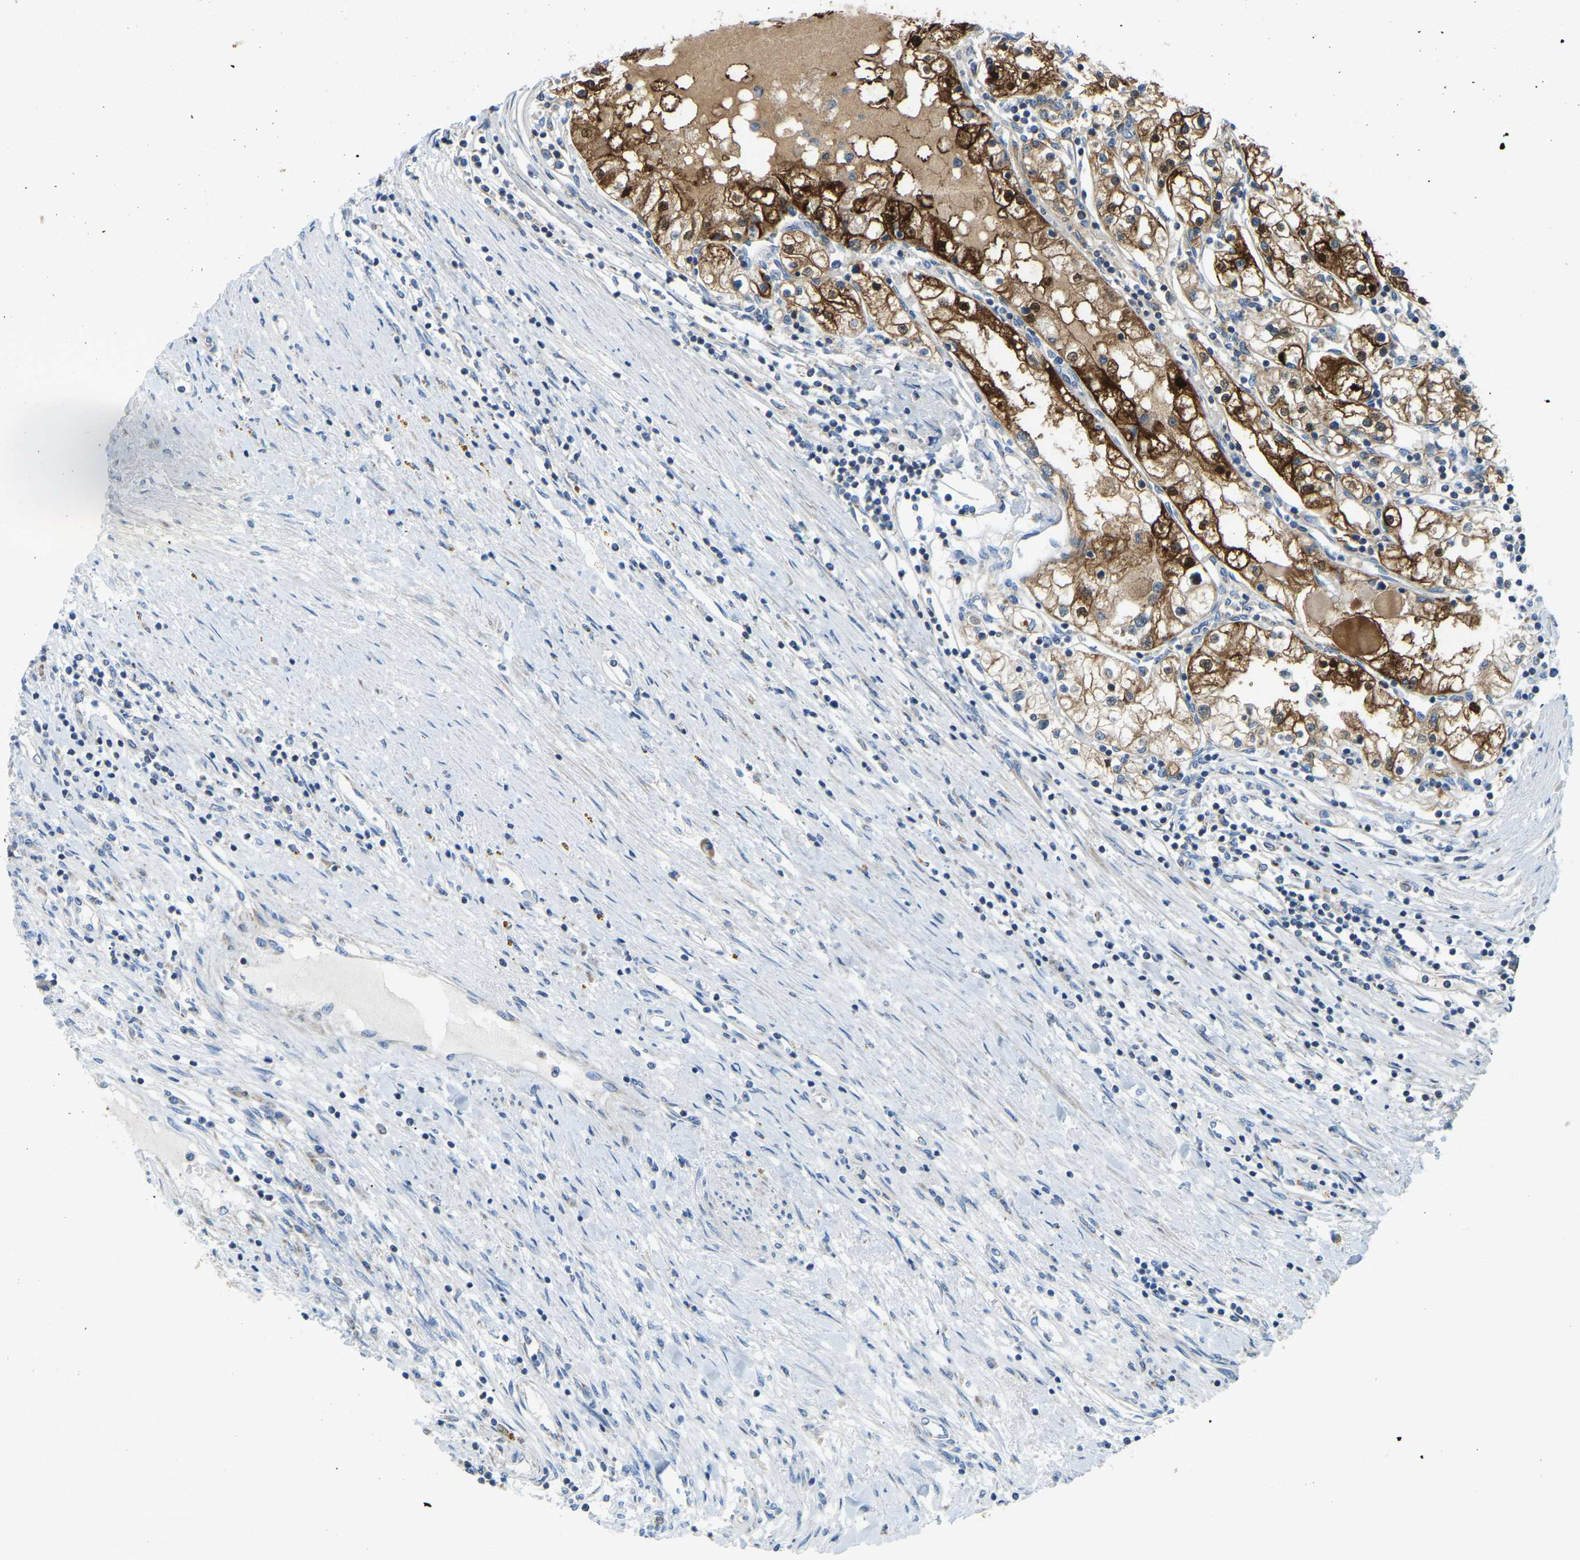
{"staining": {"intensity": "strong", "quantity": "25%-75%", "location": "cytoplasmic/membranous,nuclear"}, "tissue": "renal cancer", "cell_type": "Tumor cells", "image_type": "cancer", "snomed": [{"axis": "morphology", "description": "Adenocarcinoma, NOS"}, {"axis": "topography", "description": "Kidney"}], "caption": "IHC (DAB) staining of renal cancer (adenocarcinoma) exhibits strong cytoplasmic/membranous and nuclear protein expression in about 25%-75% of tumor cells.", "gene": "GDA", "patient": {"sex": "male", "age": 68}}